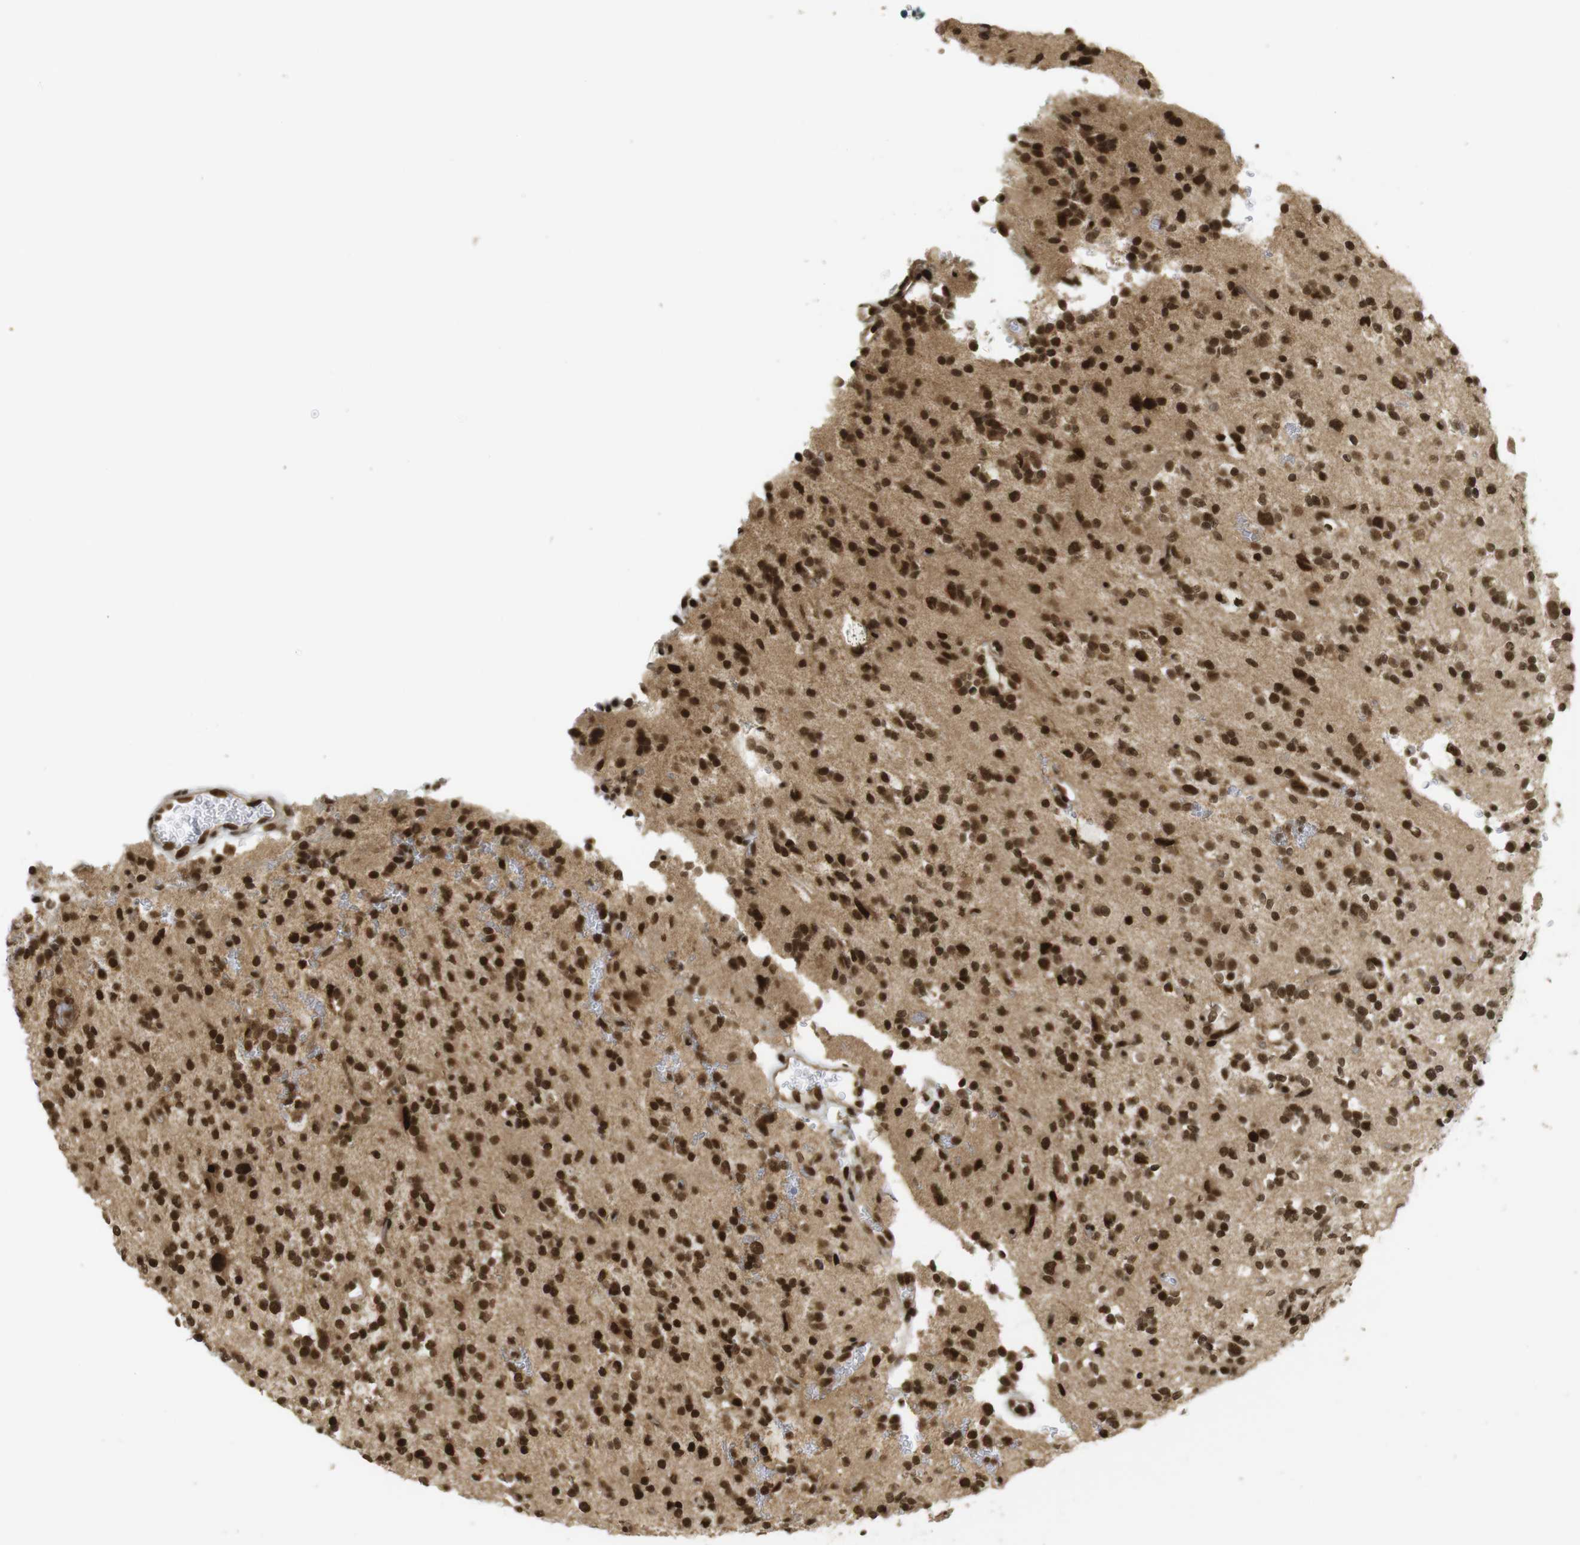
{"staining": {"intensity": "strong", "quantity": ">75%", "location": "cytoplasmic/membranous,nuclear"}, "tissue": "glioma", "cell_type": "Tumor cells", "image_type": "cancer", "snomed": [{"axis": "morphology", "description": "Glioma, malignant, High grade"}, {"axis": "topography", "description": "Brain"}], "caption": "An image of glioma stained for a protein demonstrates strong cytoplasmic/membranous and nuclear brown staining in tumor cells.", "gene": "RUVBL2", "patient": {"sex": "male", "age": 47}}